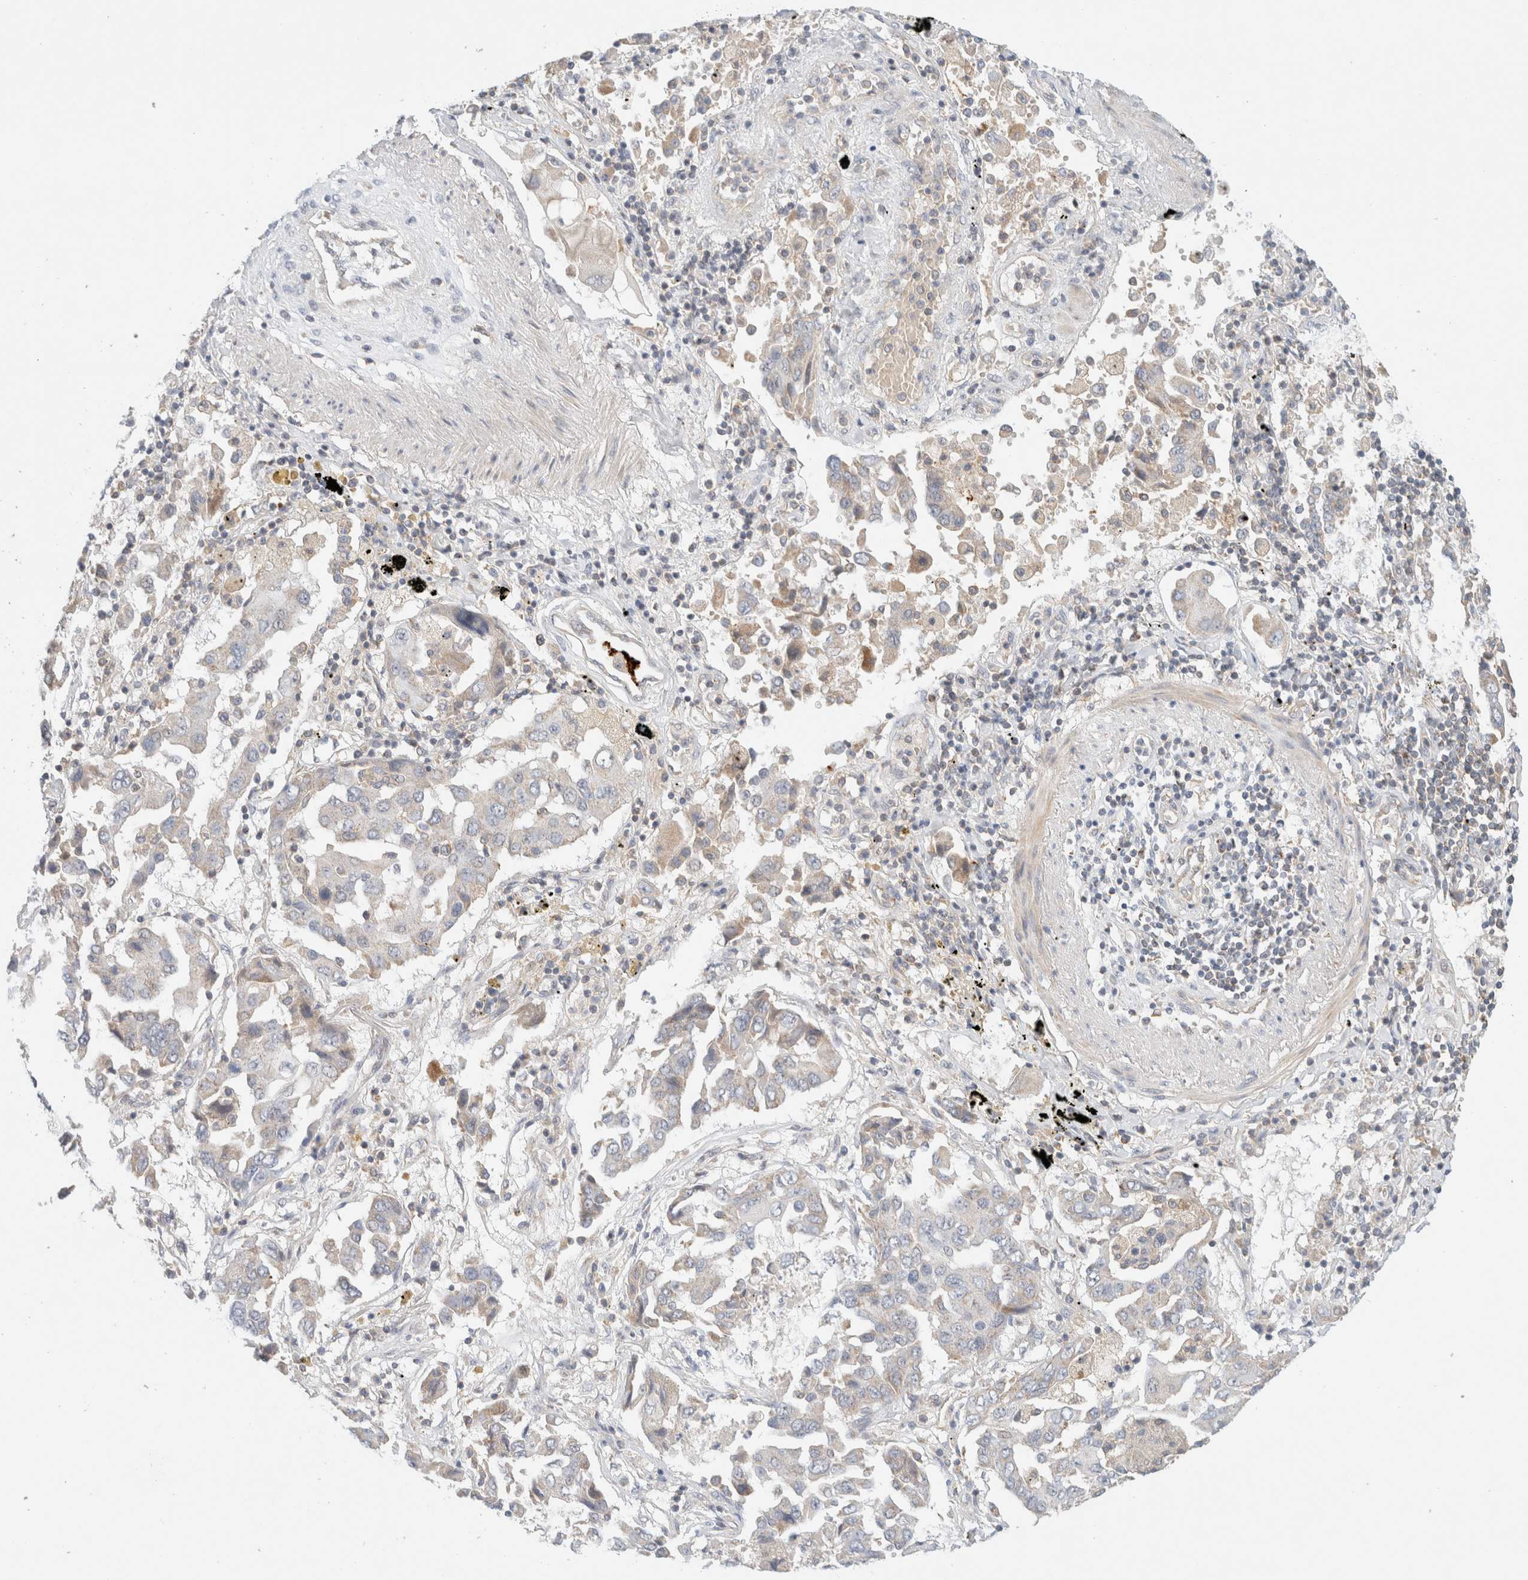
{"staining": {"intensity": "negative", "quantity": "none", "location": "none"}, "tissue": "lung cancer", "cell_type": "Tumor cells", "image_type": "cancer", "snomed": [{"axis": "morphology", "description": "Adenocarcinoma, NOS"}, {"axis": "topography", "description": "Lung"}], "caption": "This is an immunohistochemistry image of human lung cancer (adenocarcinoma). There is no staining in tumor cells.", "gene": "MRM3", "patient": {"sex": "female", "age": 65}}